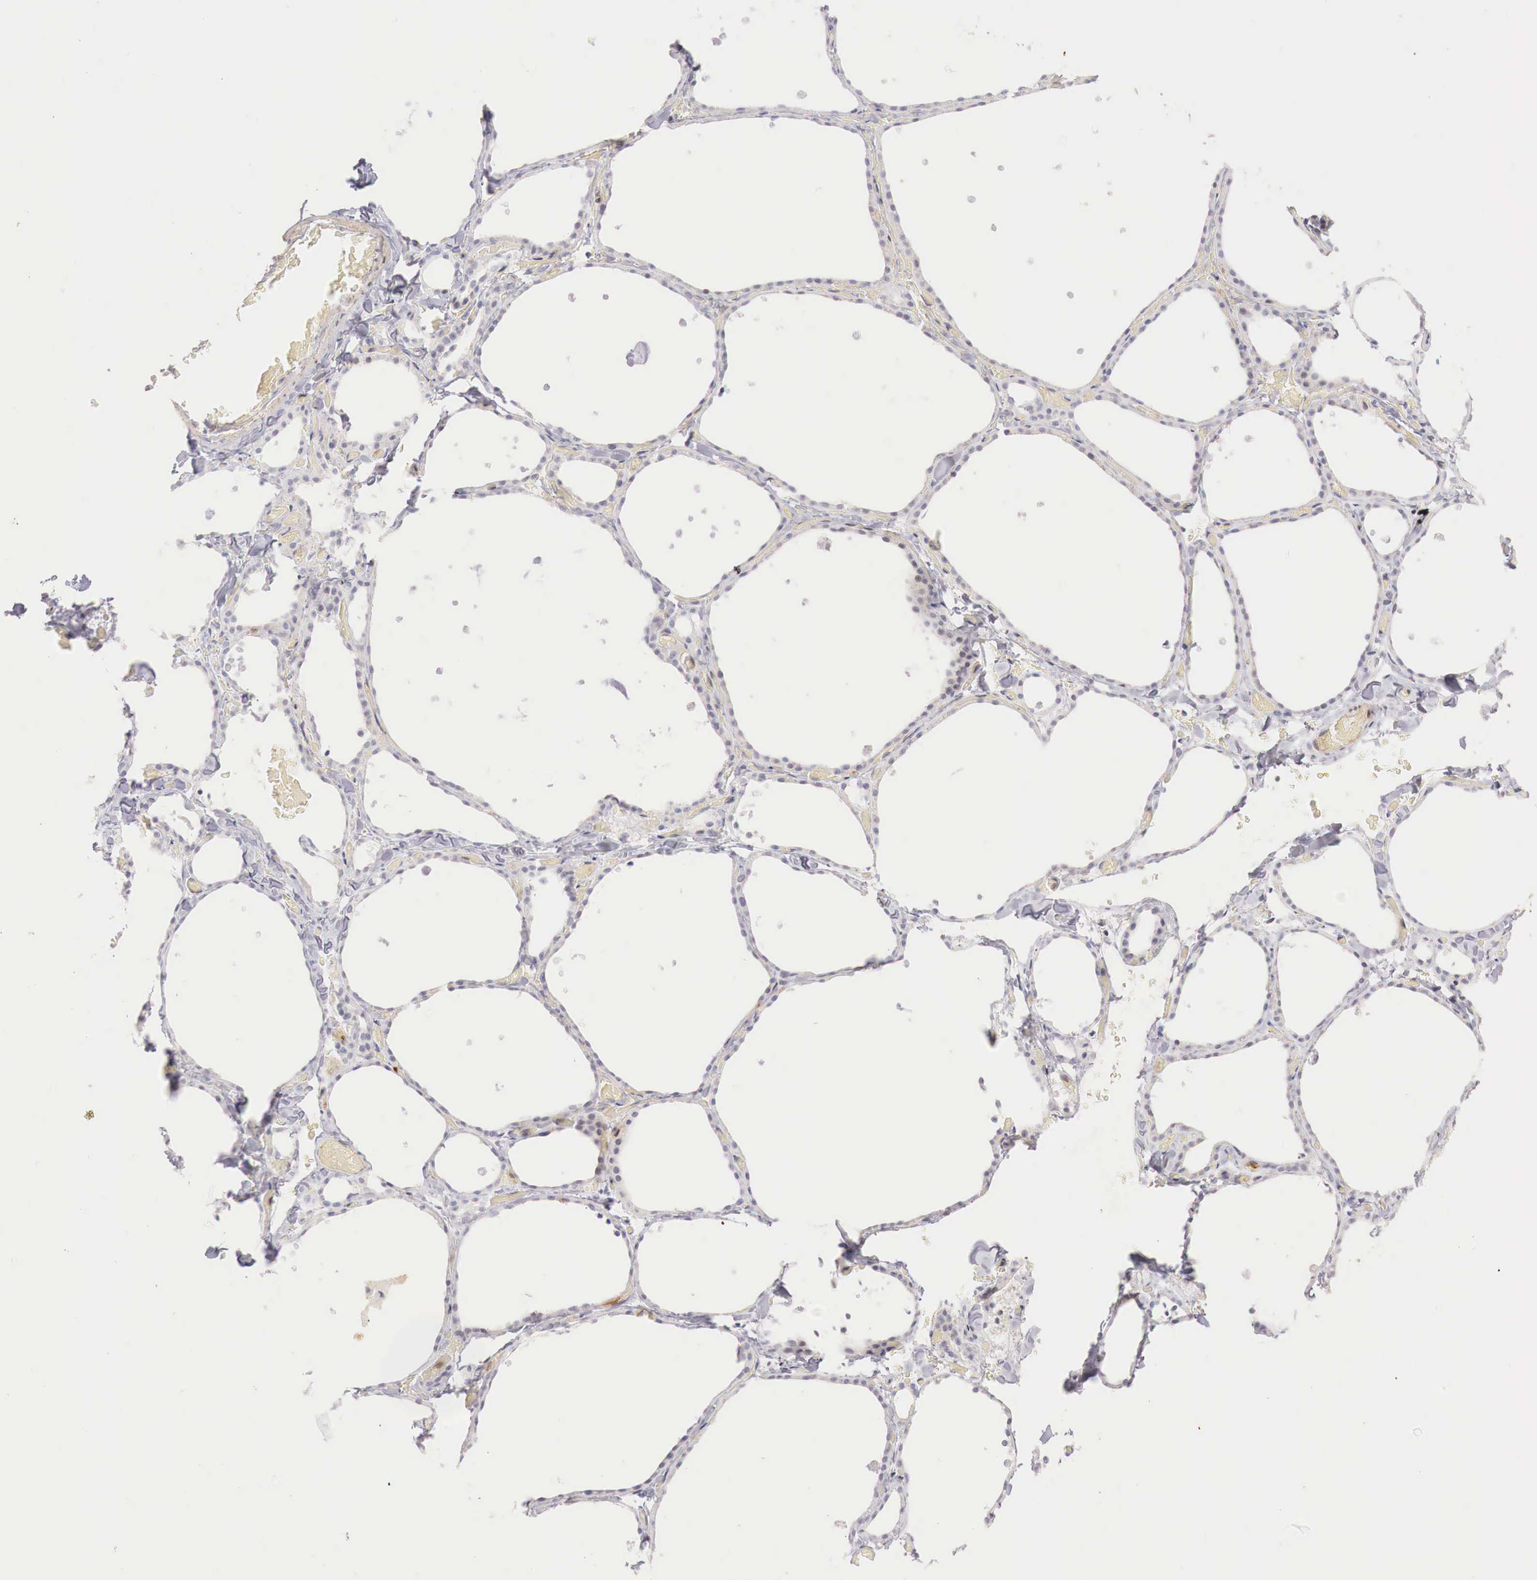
{"staining": {"intensity": "weak", "quantity": "<25%", "location": "nuclear"}, "tissue": "thyroid gland", "cell_type": "Glandular cells", "image_type": "normal", "snomed": [{"axis": "morphology", "description": "Normal tissue, NOS"}, {"axis": "topography", "description": "Thyroid gland"}], "caption": "An immunohistochemistry (IHC) micrograph of normal thyroid gland is shown. There is no staining in glandular cells of thyroid gland.", "gene": "CLCN5", "patient": {"sex": "male", "age": 34}}